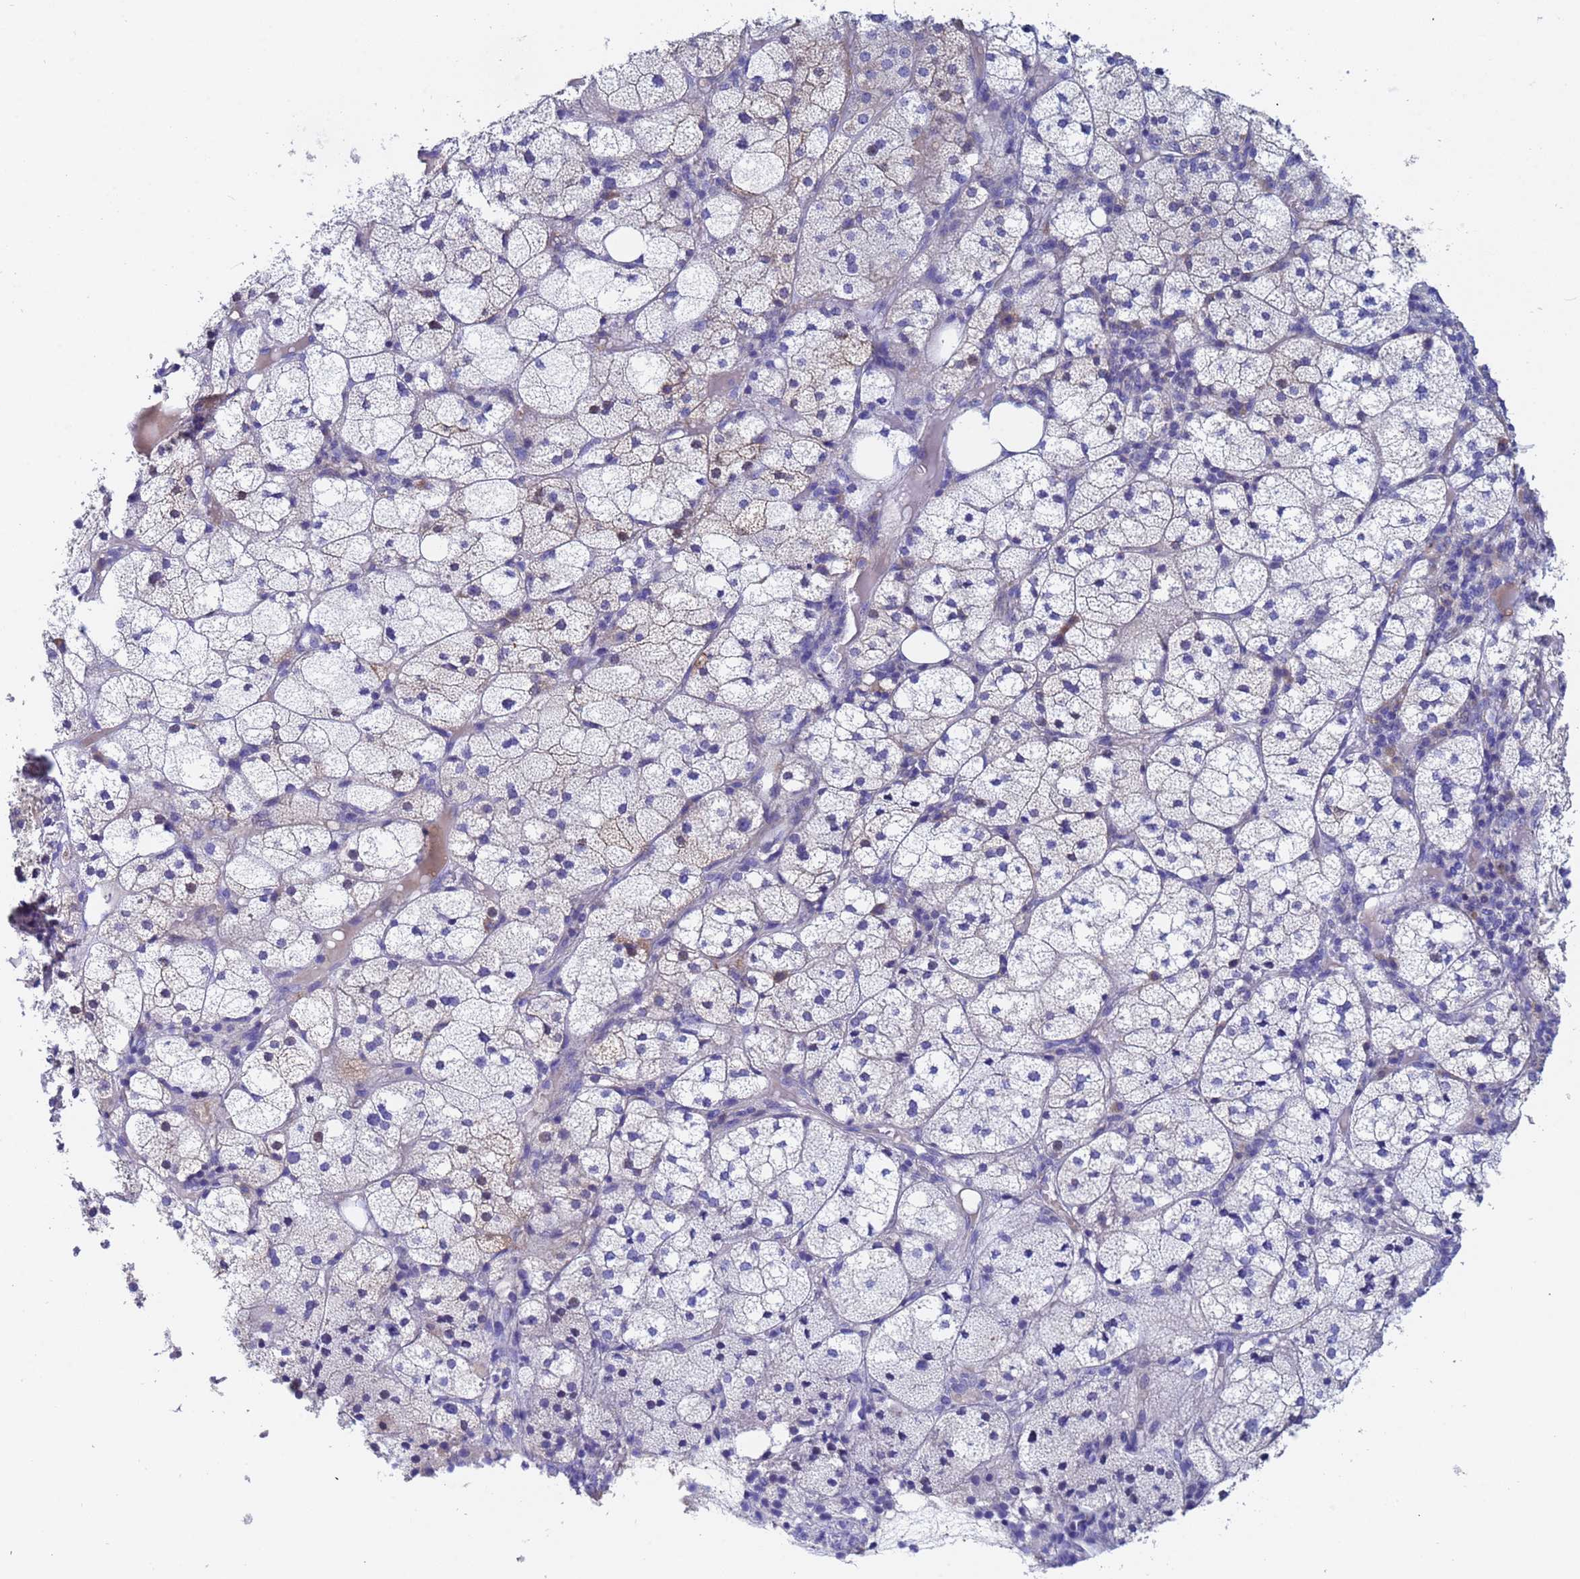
{"staining": {"intensity": "moderate", "quantity": "25%-75%", "location": "cytoplasmic/membranous,nuclear"}, "tissue": "adrenal gland", "cell_type": "Glandular cells", "image_type": "normal", "snomed": [{"axis": "morphology", "description": "Normal tissue, NOS"}, {"axis": "topography", "description": "Adrenal gland"}], "caption": "Immunohistochemical staining of unremarkable adrenal gland displays moderate cytoplasmic/membranous,nuclear protein staining in approximately 25%-75% of glandular cells.", "gene": "UBE2O", "patient": {"sex": "female", "age": 61}}